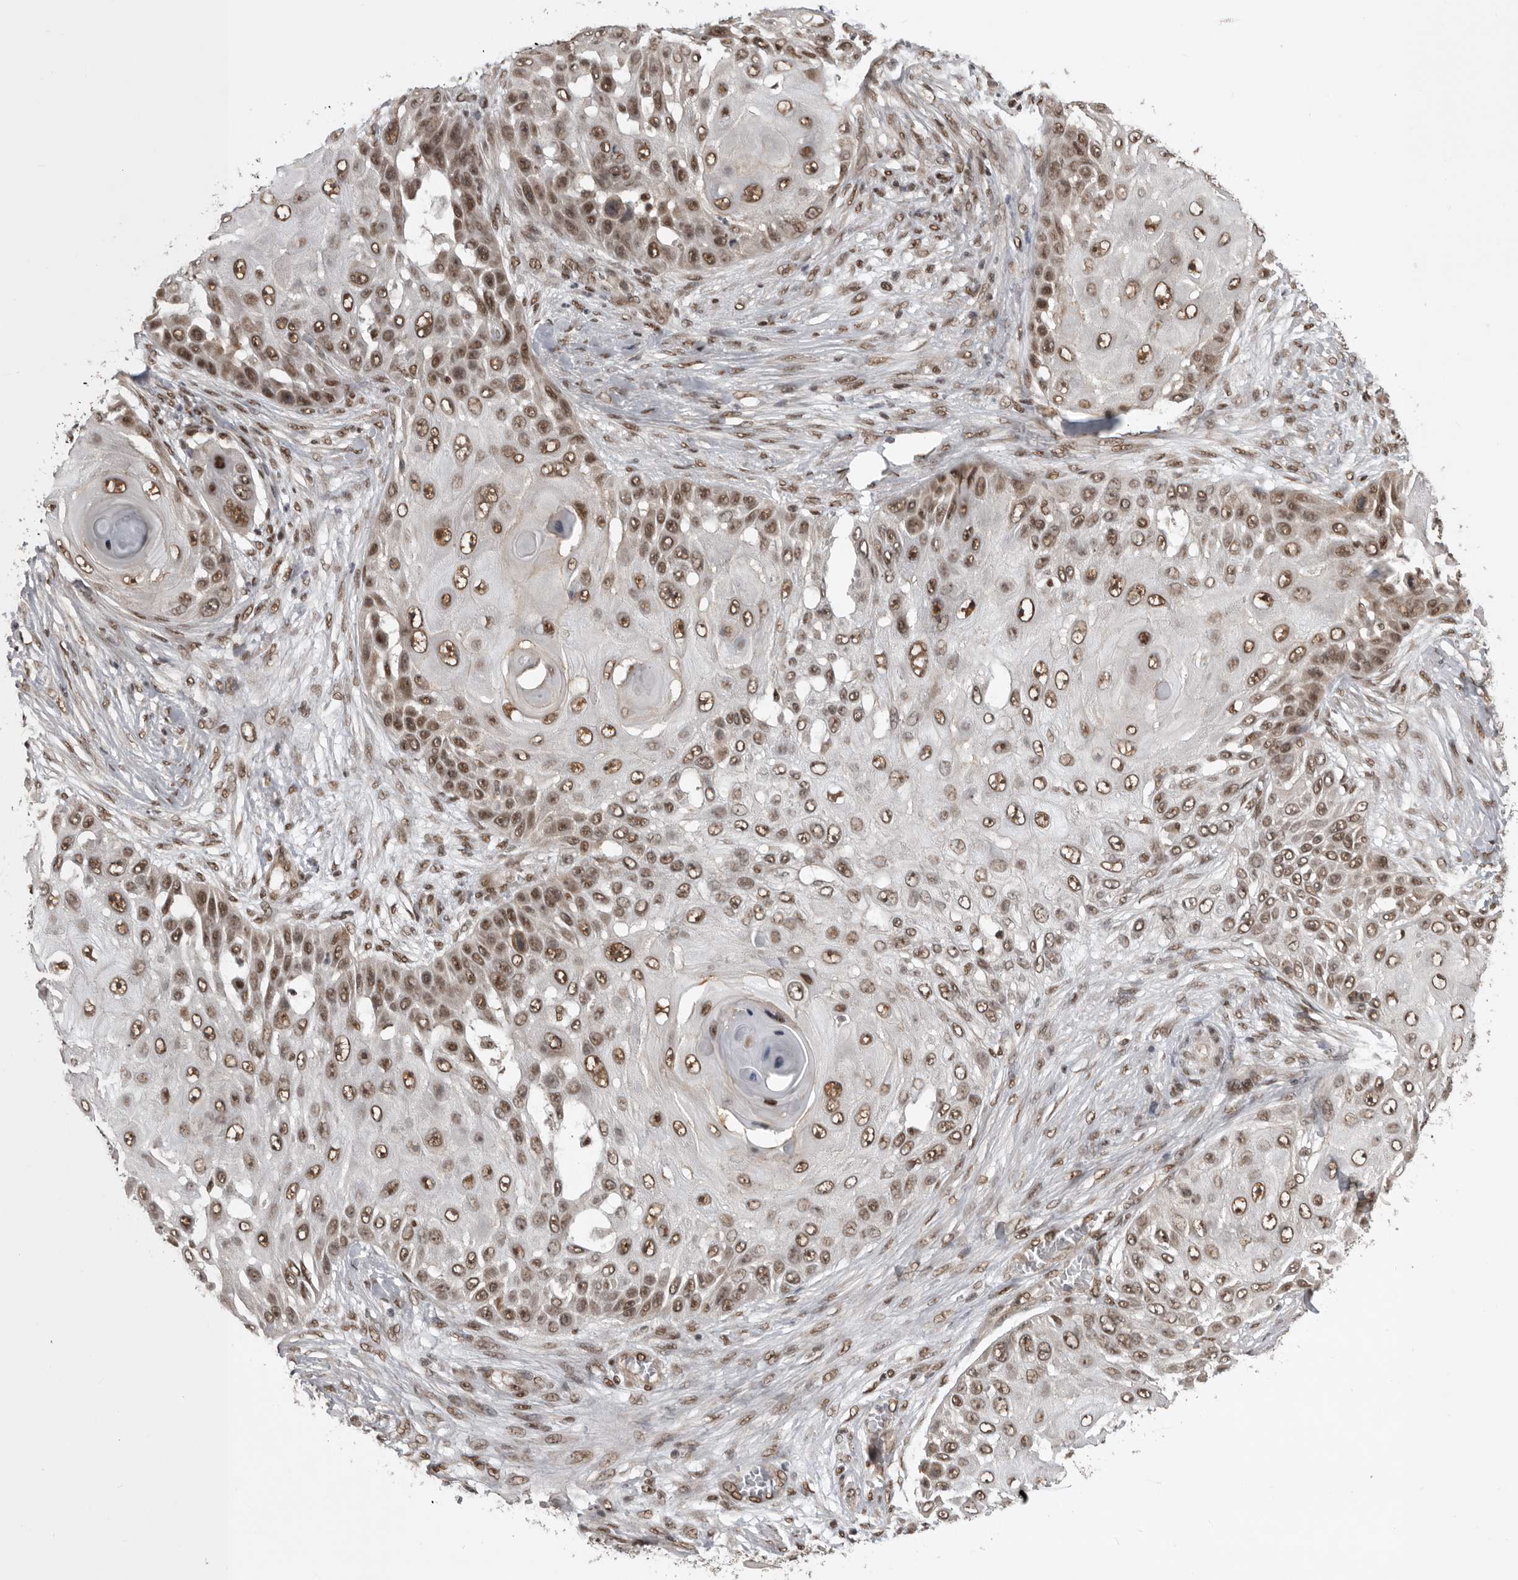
{"staining": {"intensity": "moderate", "quantity": ">75%", "location": "nuclear"}, "tissue": "skin cancer", "cell_type": "Tumor cells", "image_type": "cancer", "snomed": [{"axis": "morphology", "description": "Squamous cell carcinoma, NOS"}, {"axis": "topography", "description": "Skin"}], "caption": "A medium amount of moderate nuclear expression is present in approximately >75% of tumor cells in skin squamous cell carcinoma tissue.", "gene": "CBLL1", "patient": {"sex": "female", "age": 44}}